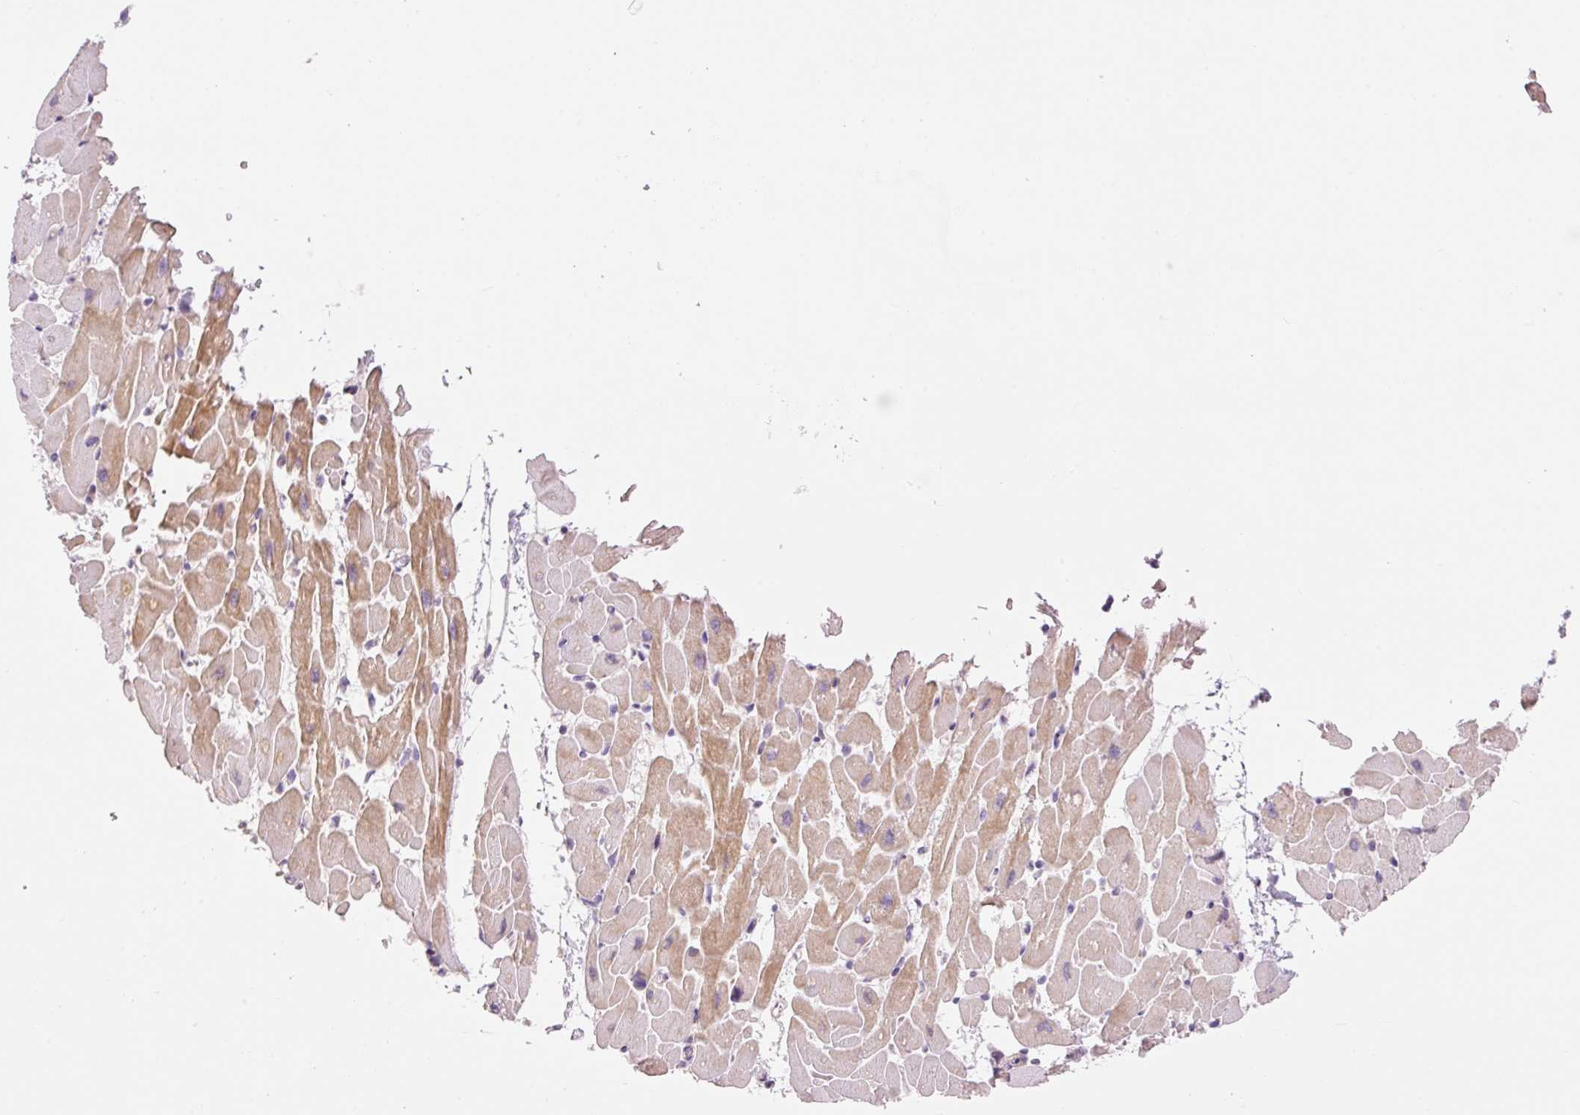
{"staining": {"intensity": "weak", "quantity": ">75%", "location": "cytoplasmic/membranous"}, "tissue": "heart muscle", "cell_type": "Cardiomyocytes", "image_type": "normal", "snomed": [{"axis": "morphology", "description": "Normal tissue, NOS"}, {"axis": "topography", "description": "Heart"}], "caption": "DAB immunohistochemical staining of benign human heart muscle shows weak cytoplasmic/membranous protein expression in approximately >75% of cardiomyocytes.", "gene": "HNF1A", "patient": {"sex": "male", "age": 37}}